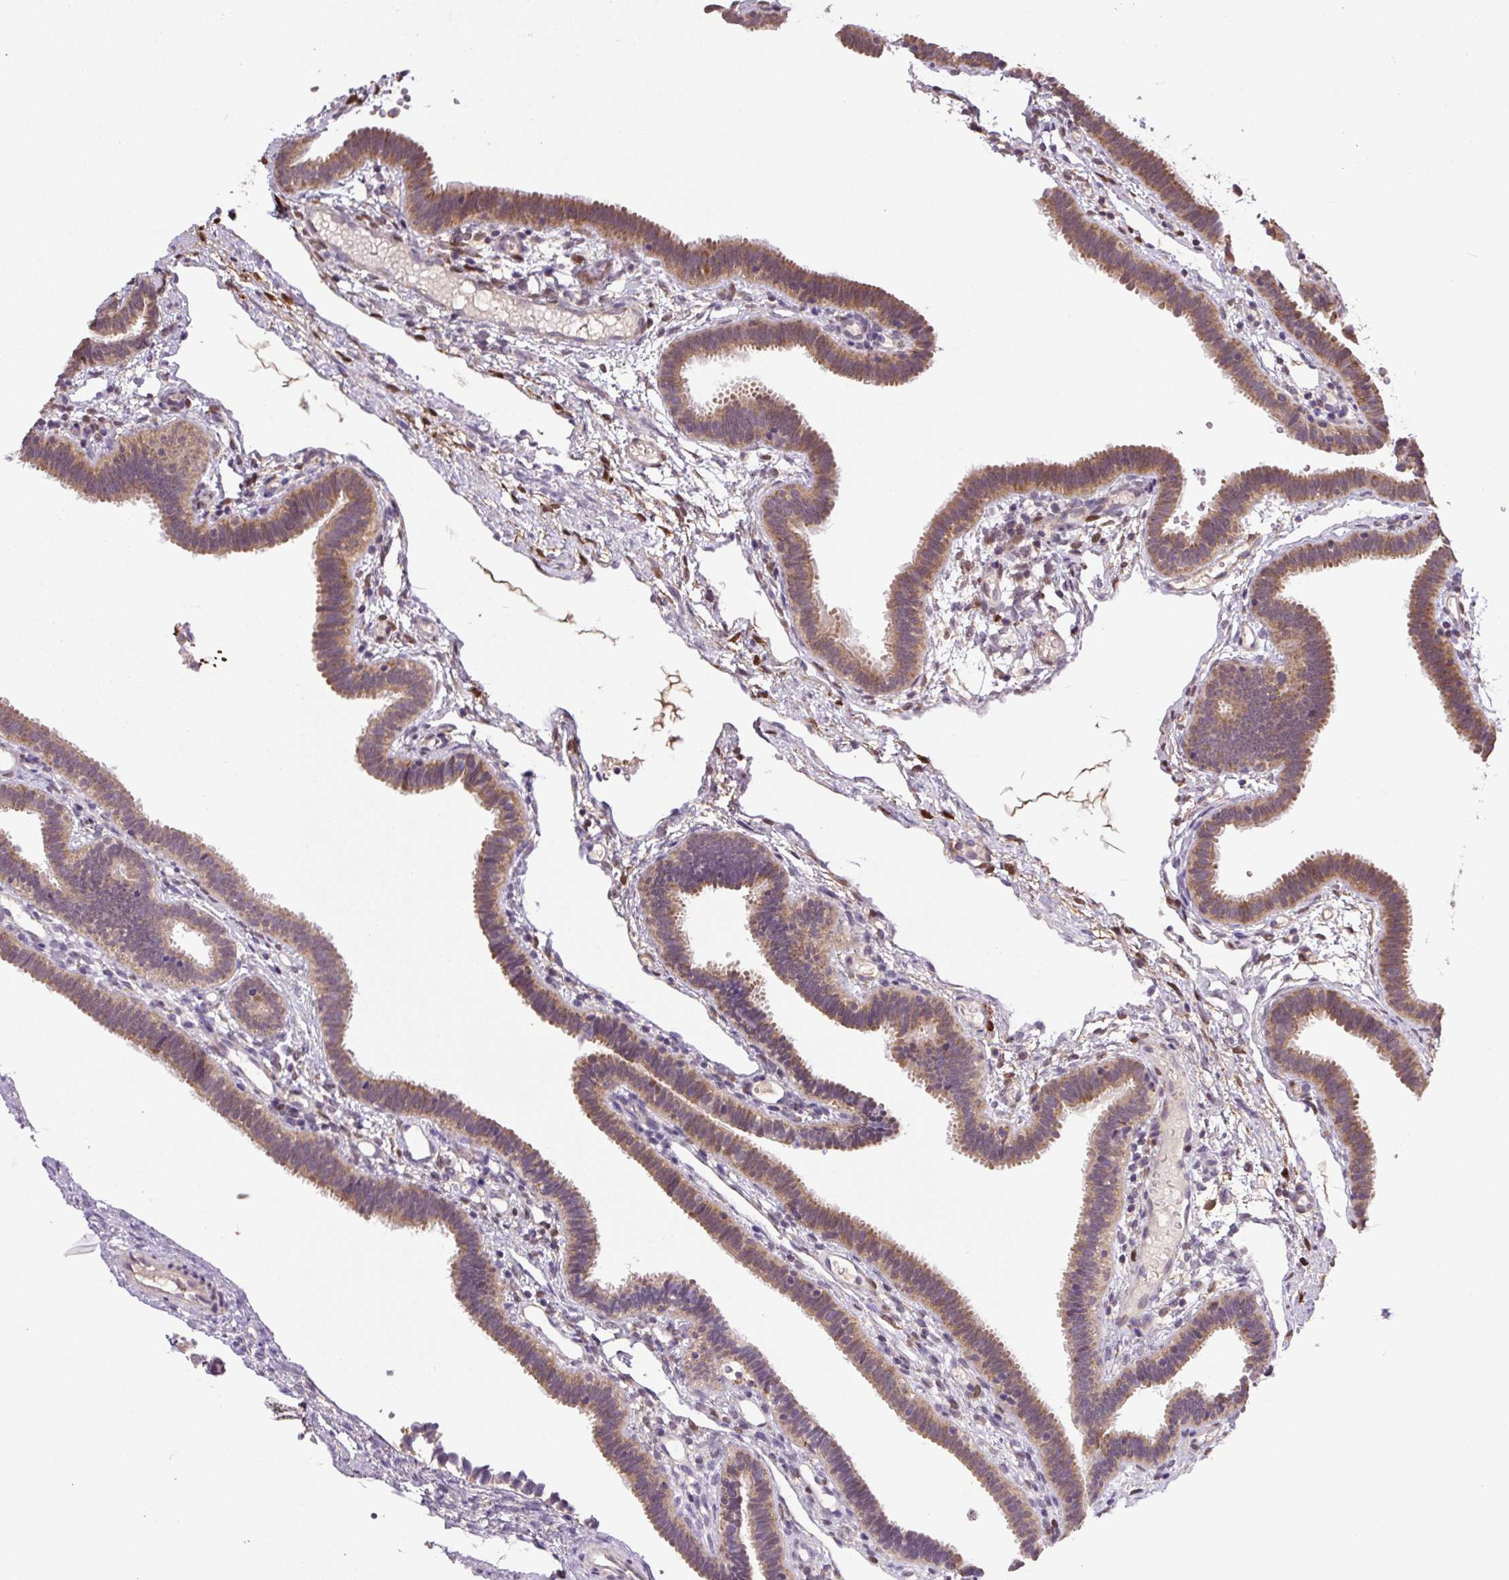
{"staining": {"intensity": "moderate", "quantity": ">75%", "location": "cytoplasmic/membranous"}, "tissue": "fallopian tube", "cell_type": "Glandular cells", "image_type": "normal", "snomed": [{"axis": "morphology", "description": "Normal tissue, NOS"}, {"axis": "topography", "description": "Fallopian tube"}], "caption": "Protein staining by immunohistochemistry reveals moderate cytoplasmic/membranous positivity in about >75% of glandular cells in unremarkable fallopian tube.", "gene": "SGF29", "patient": {"sex": "female", "age": 37}}